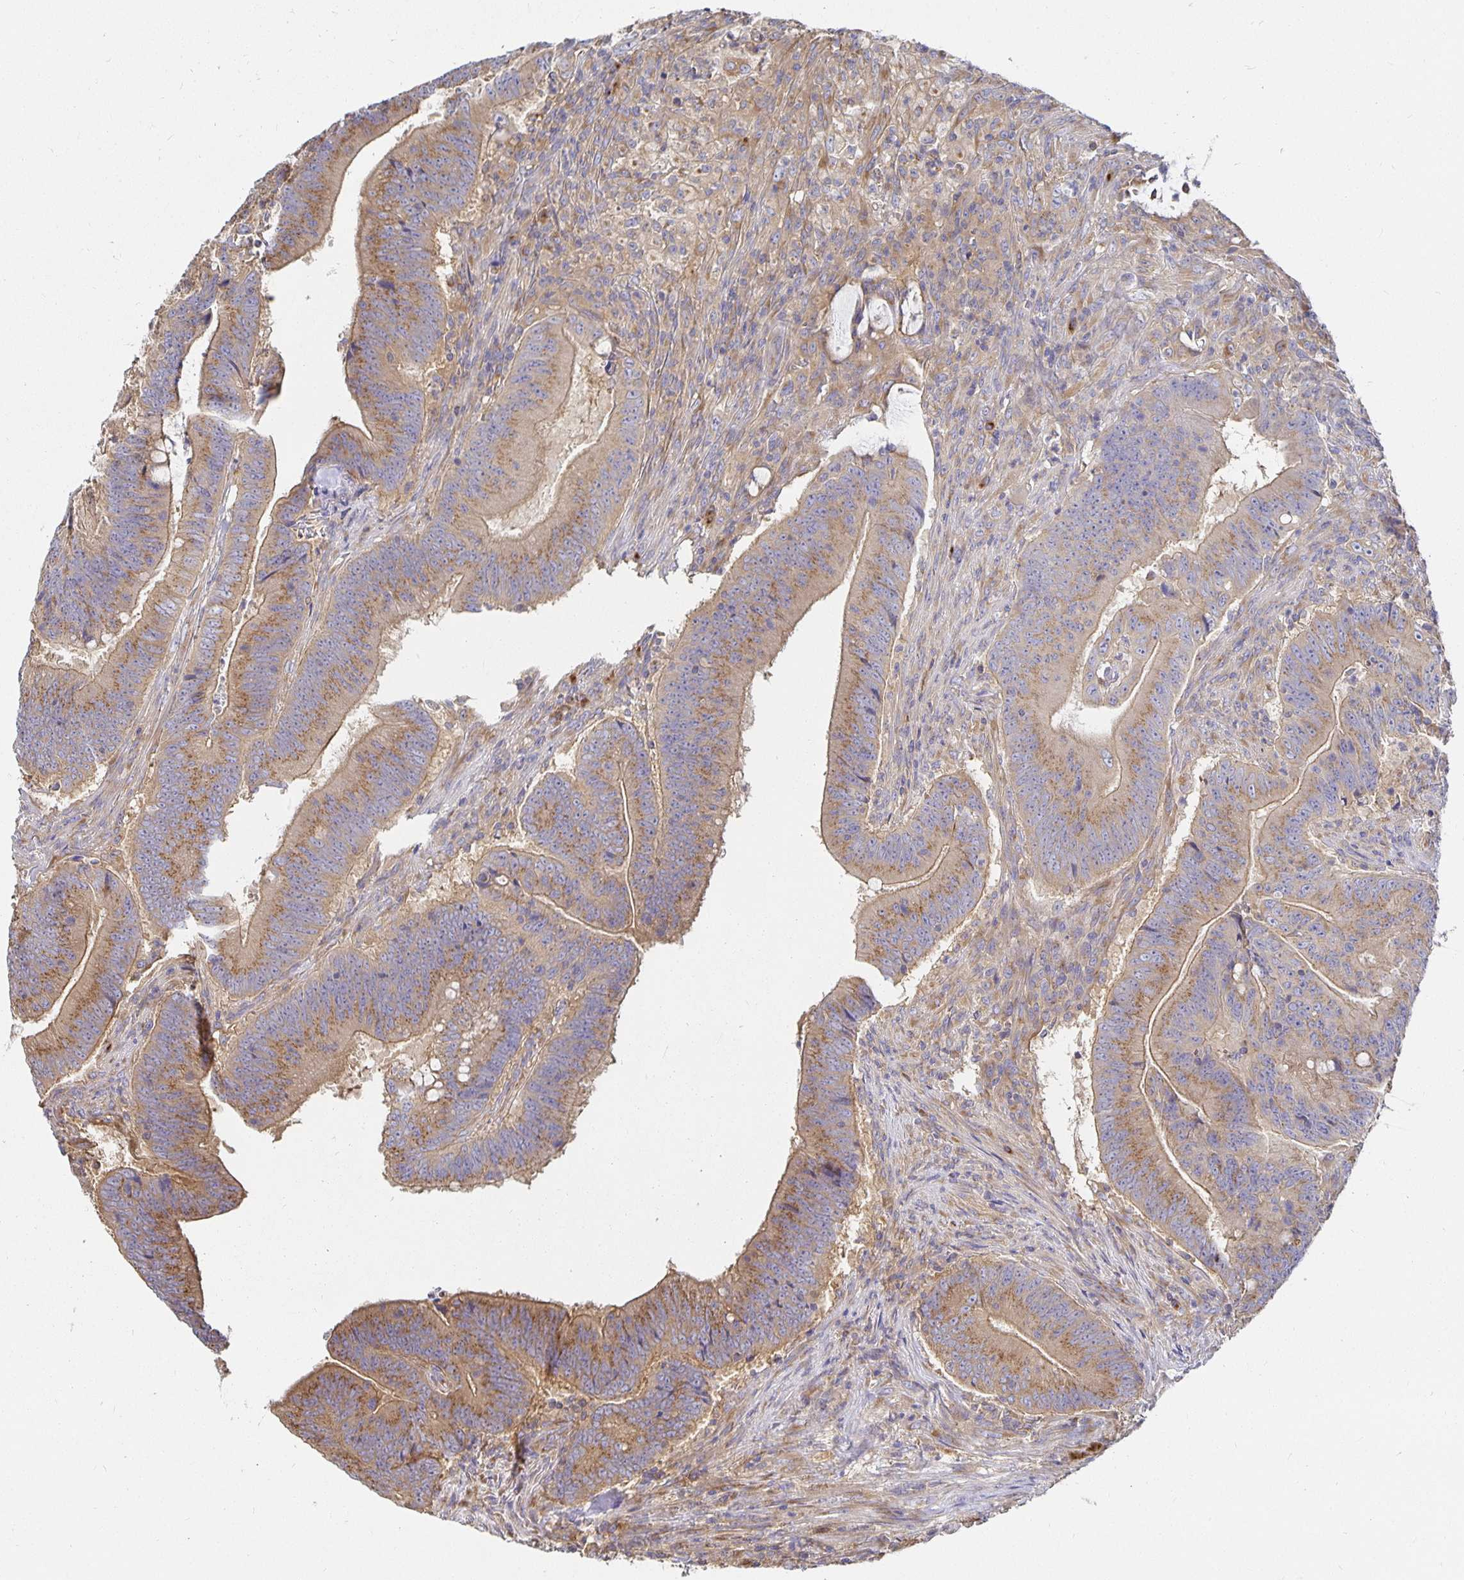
{"staining": {"intensity": "moderate", "quantity": ">75%", "location": "cytoplasmic/membranous"}, "tissue": "colorectal cancer", "cell_type": "Tumor cells", "image_type": "cancer", "snomed": [{"axis": "morphology", "description": "Adenocarcinoma, NOS"}, {"axis": "topography", "description": "Colon"}], "caption": "Human colorectal adenocarcinoma stained for a protein (brown) exhibits moderate cytoplasmic/membranous positive positivity in about >75% of tumor cells.", "gene": "USO1", "patient": {"sex": "female", "age": 87}}